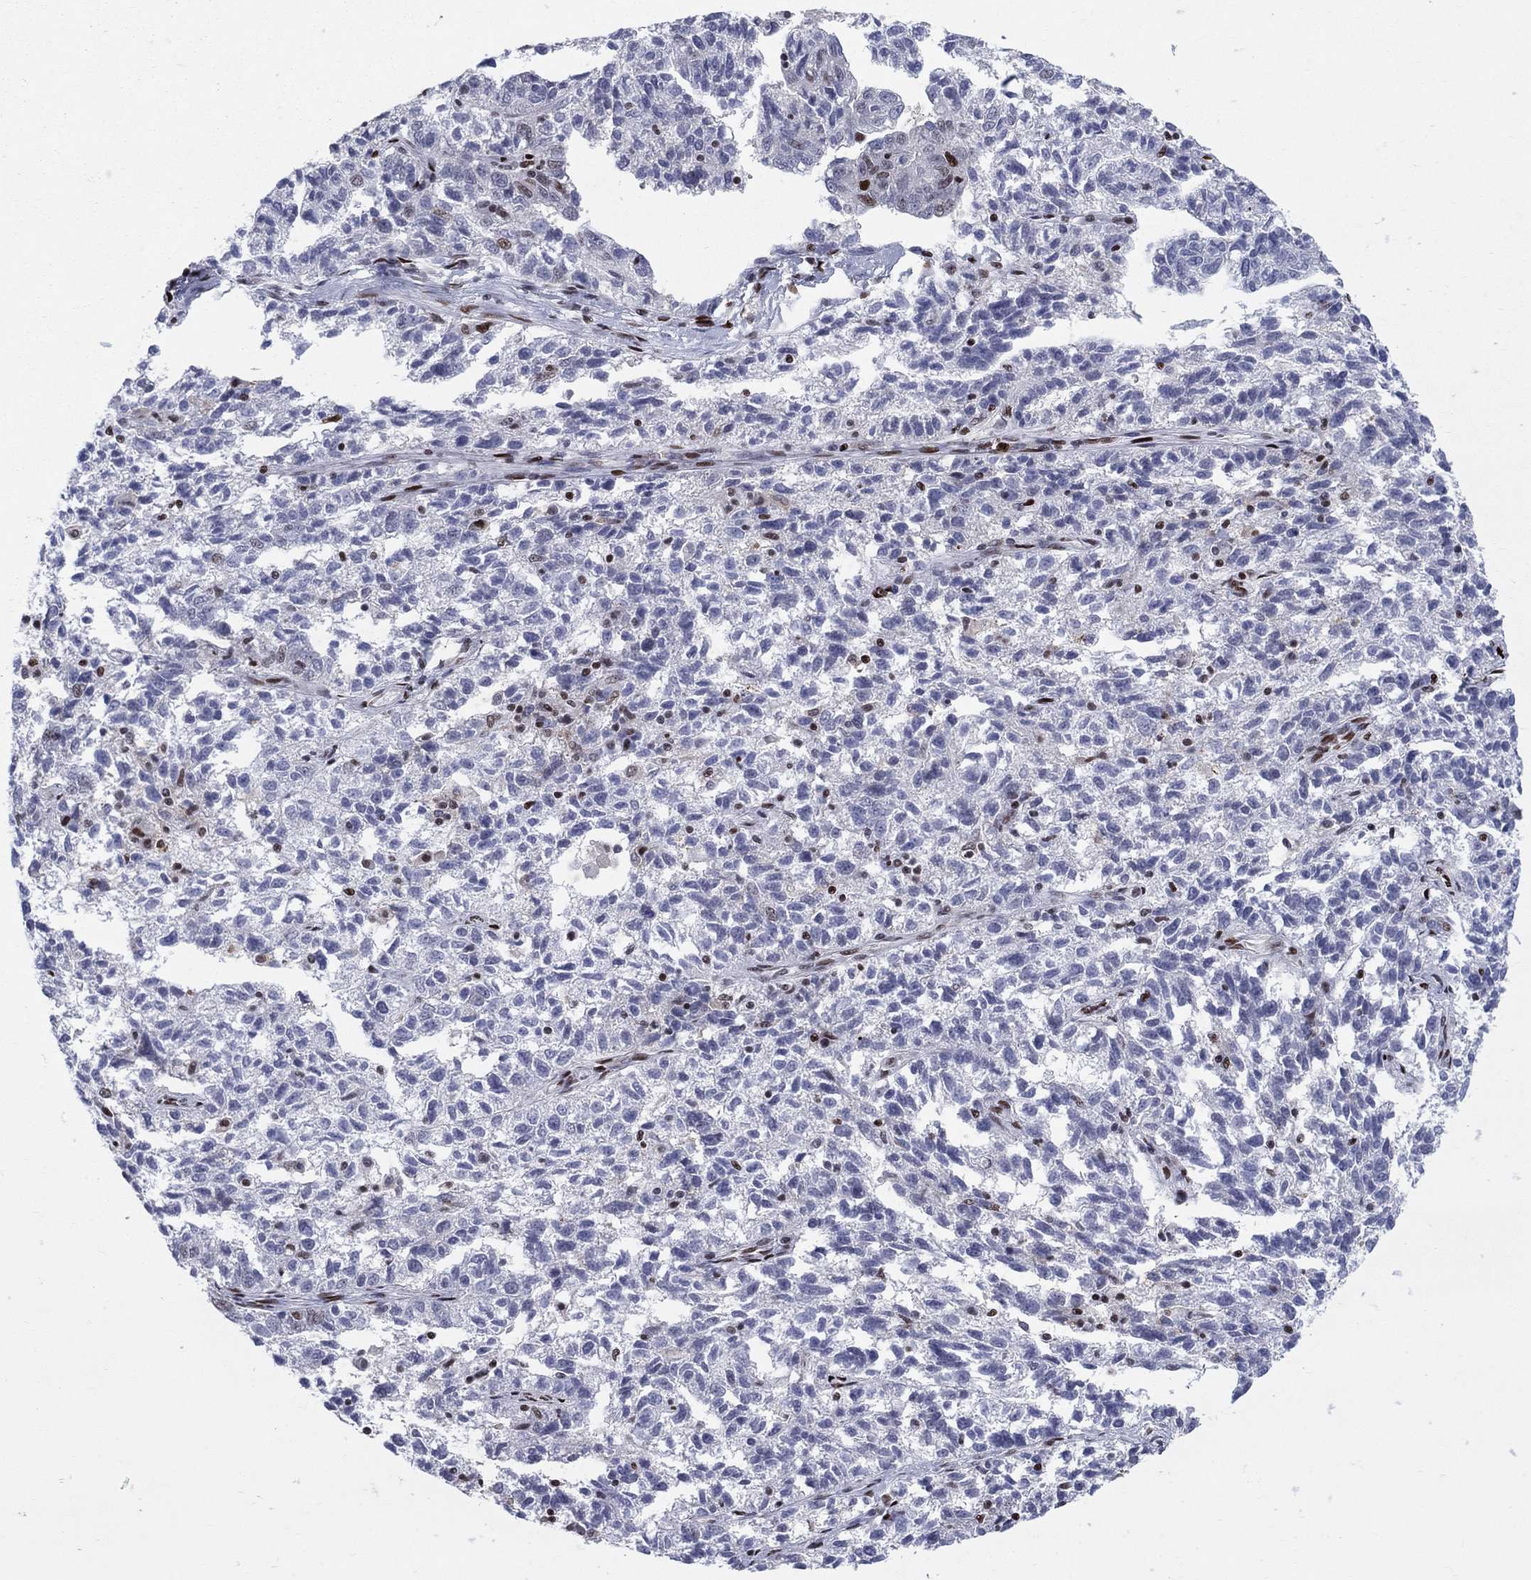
{"staining": {"intensity": "strong", "quantity": "<25%", "location": "nuclear"}, "tissue": "ovarian cancer", "cell_type": "Tumor cells", "image_type": "cancer", "snomed": [{"axis": "morphology", "description": "Cystadenocarcinoma, serous, NOS"}, {"axis": "topography", "description": "Ovary"}], "caption": "There is medium levels of strong nuclear positivity in tumor cells of serous cystadenocarcinoma (ovarian), as demonstrated by immunohistochemical staining (brown color).", "gene": "ZNHIT3", "patient": {"sex": "female", "age": 71}}